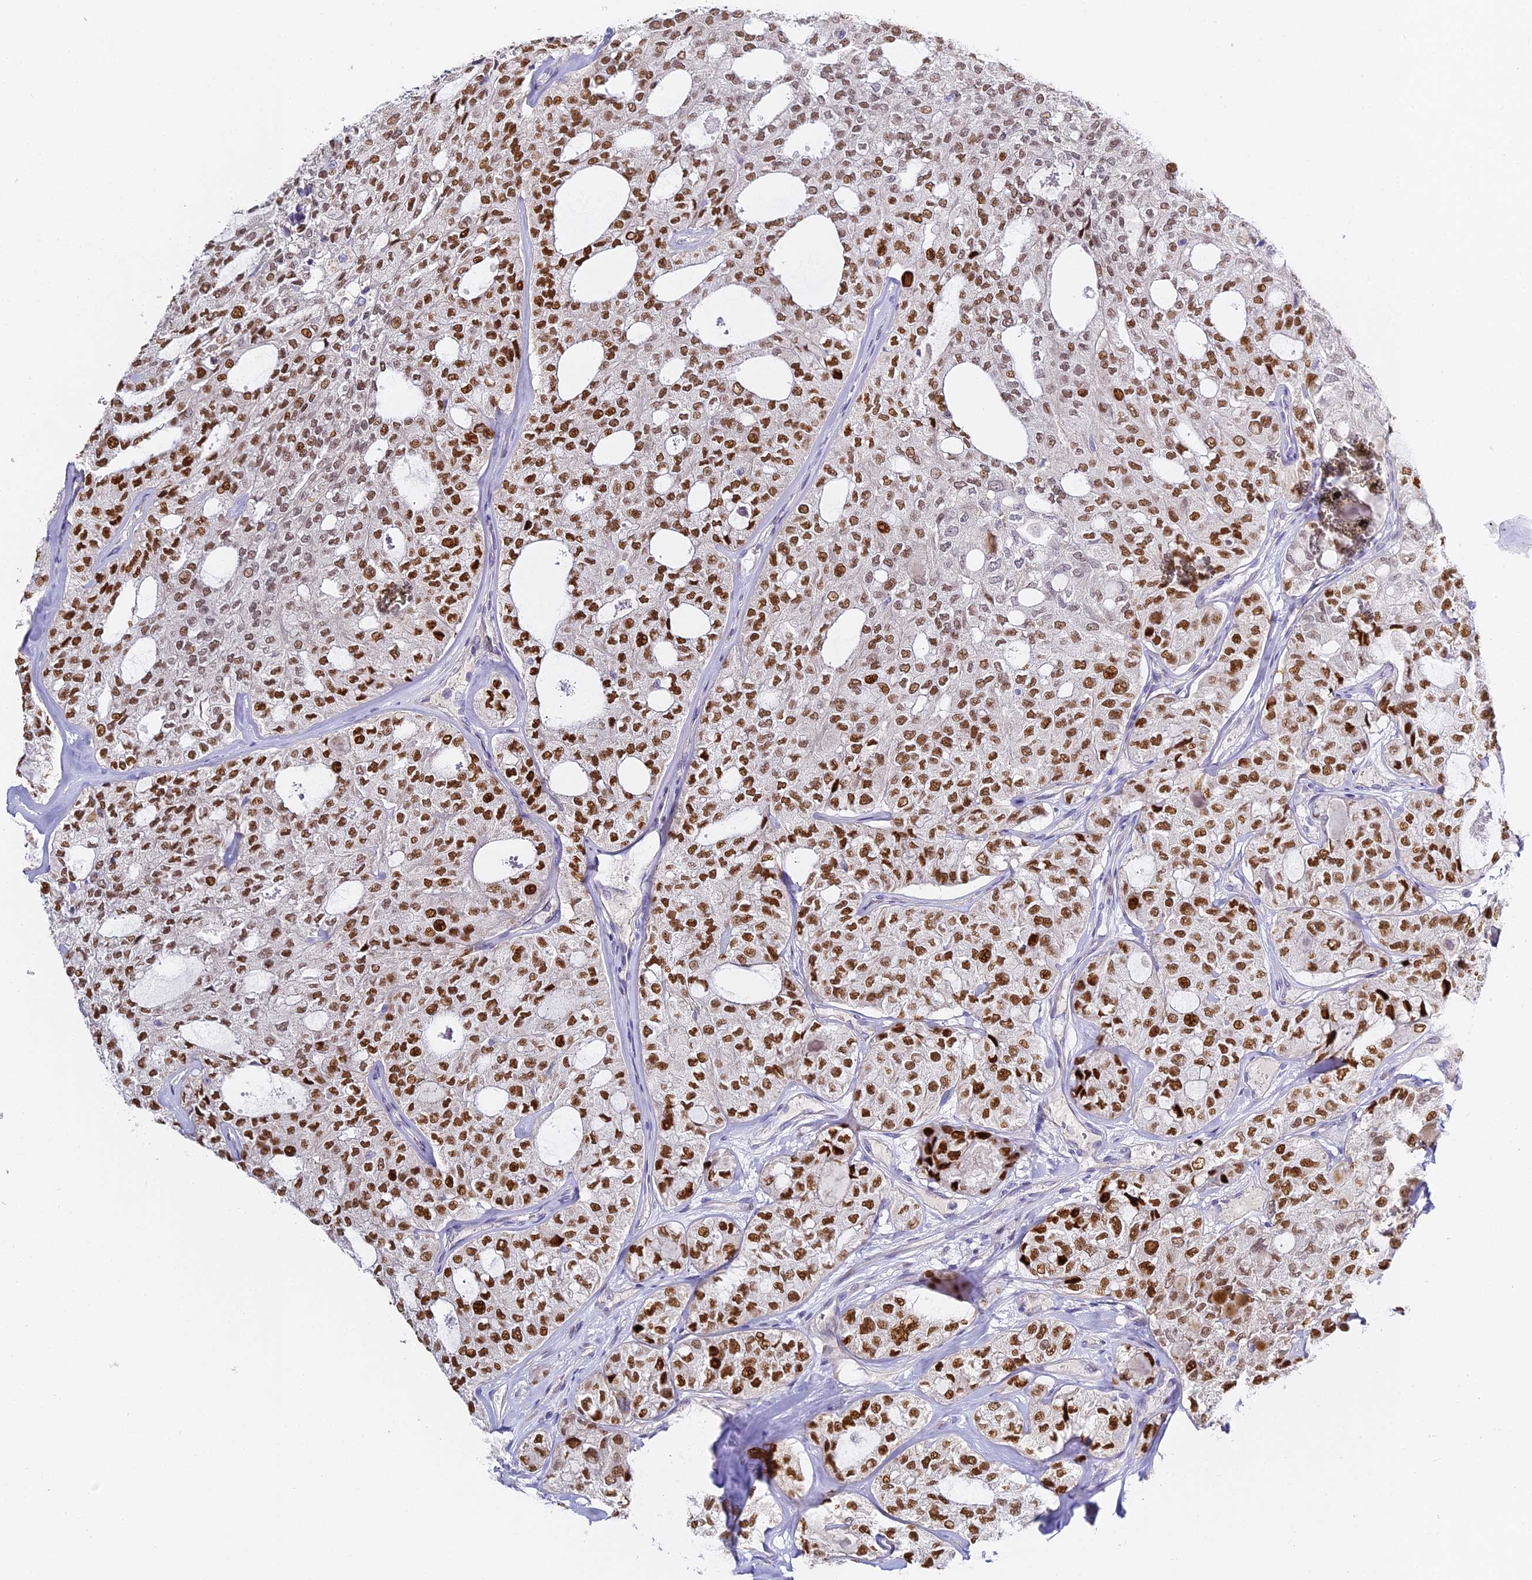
{"staining": {"intensity": "strong", "quantity": ">75%", "location": "nuclear"}, "tissue": "thyroid cancer", "cell_type": "Tumor cells", "image_type": "cancer", "snomed": [{"axis": "morphology", "description": "Follicular adenoma carcinoma, NOS"}, {"axis": "topography", "description": "Thyroid gland"}], "caption": "Human follicular adenoma carcinoma (thyroid) stained for a protein (brown) exhibits strong nuclear positive expression in about >75% of tumor cells.", "gene": "SERP1", "patient": {"sex": "male", "age": 75}}